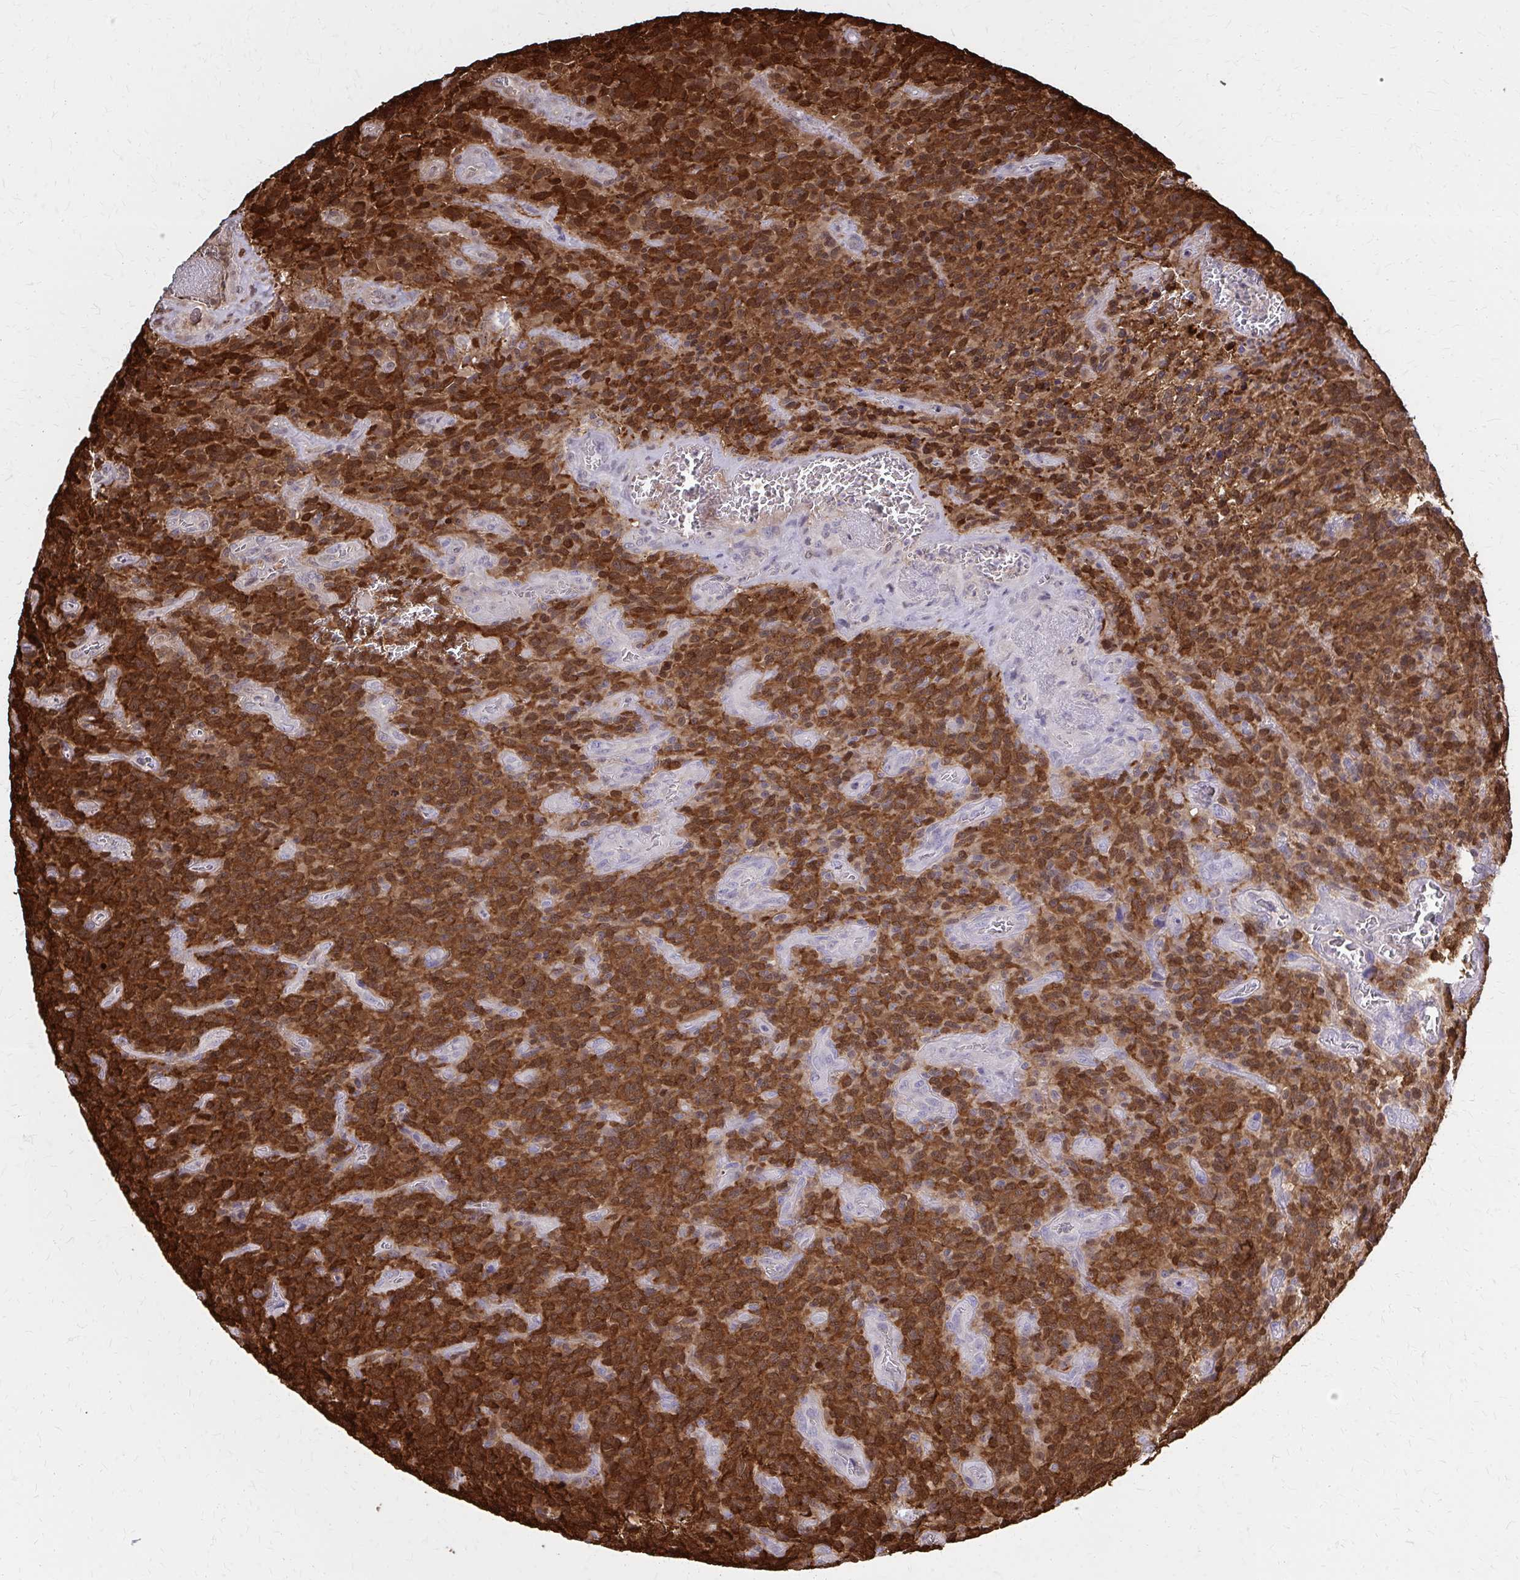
{"staining": {"intensity": "strong", "quantity": ">75%", "location": "cytoplasmic/membranous"}, "tissue": "glioma", "cell_type": "Tumor cells", "image_type": "cancer", "snomed": [{"axis": "morphology", "description": "Glioma, malignant, High grade"}, {"axis": "topography", "description": "Brain"}], "caption": "Protein expression analysis of human glioma reveals strong cytoplasmic/membranous expression in about >75% of tumor cells. The protein of interest is shown in brown color, while the nuclei are stained blue.", "gene": "DBI", "patient": {"sex": "male", "age": 76}}